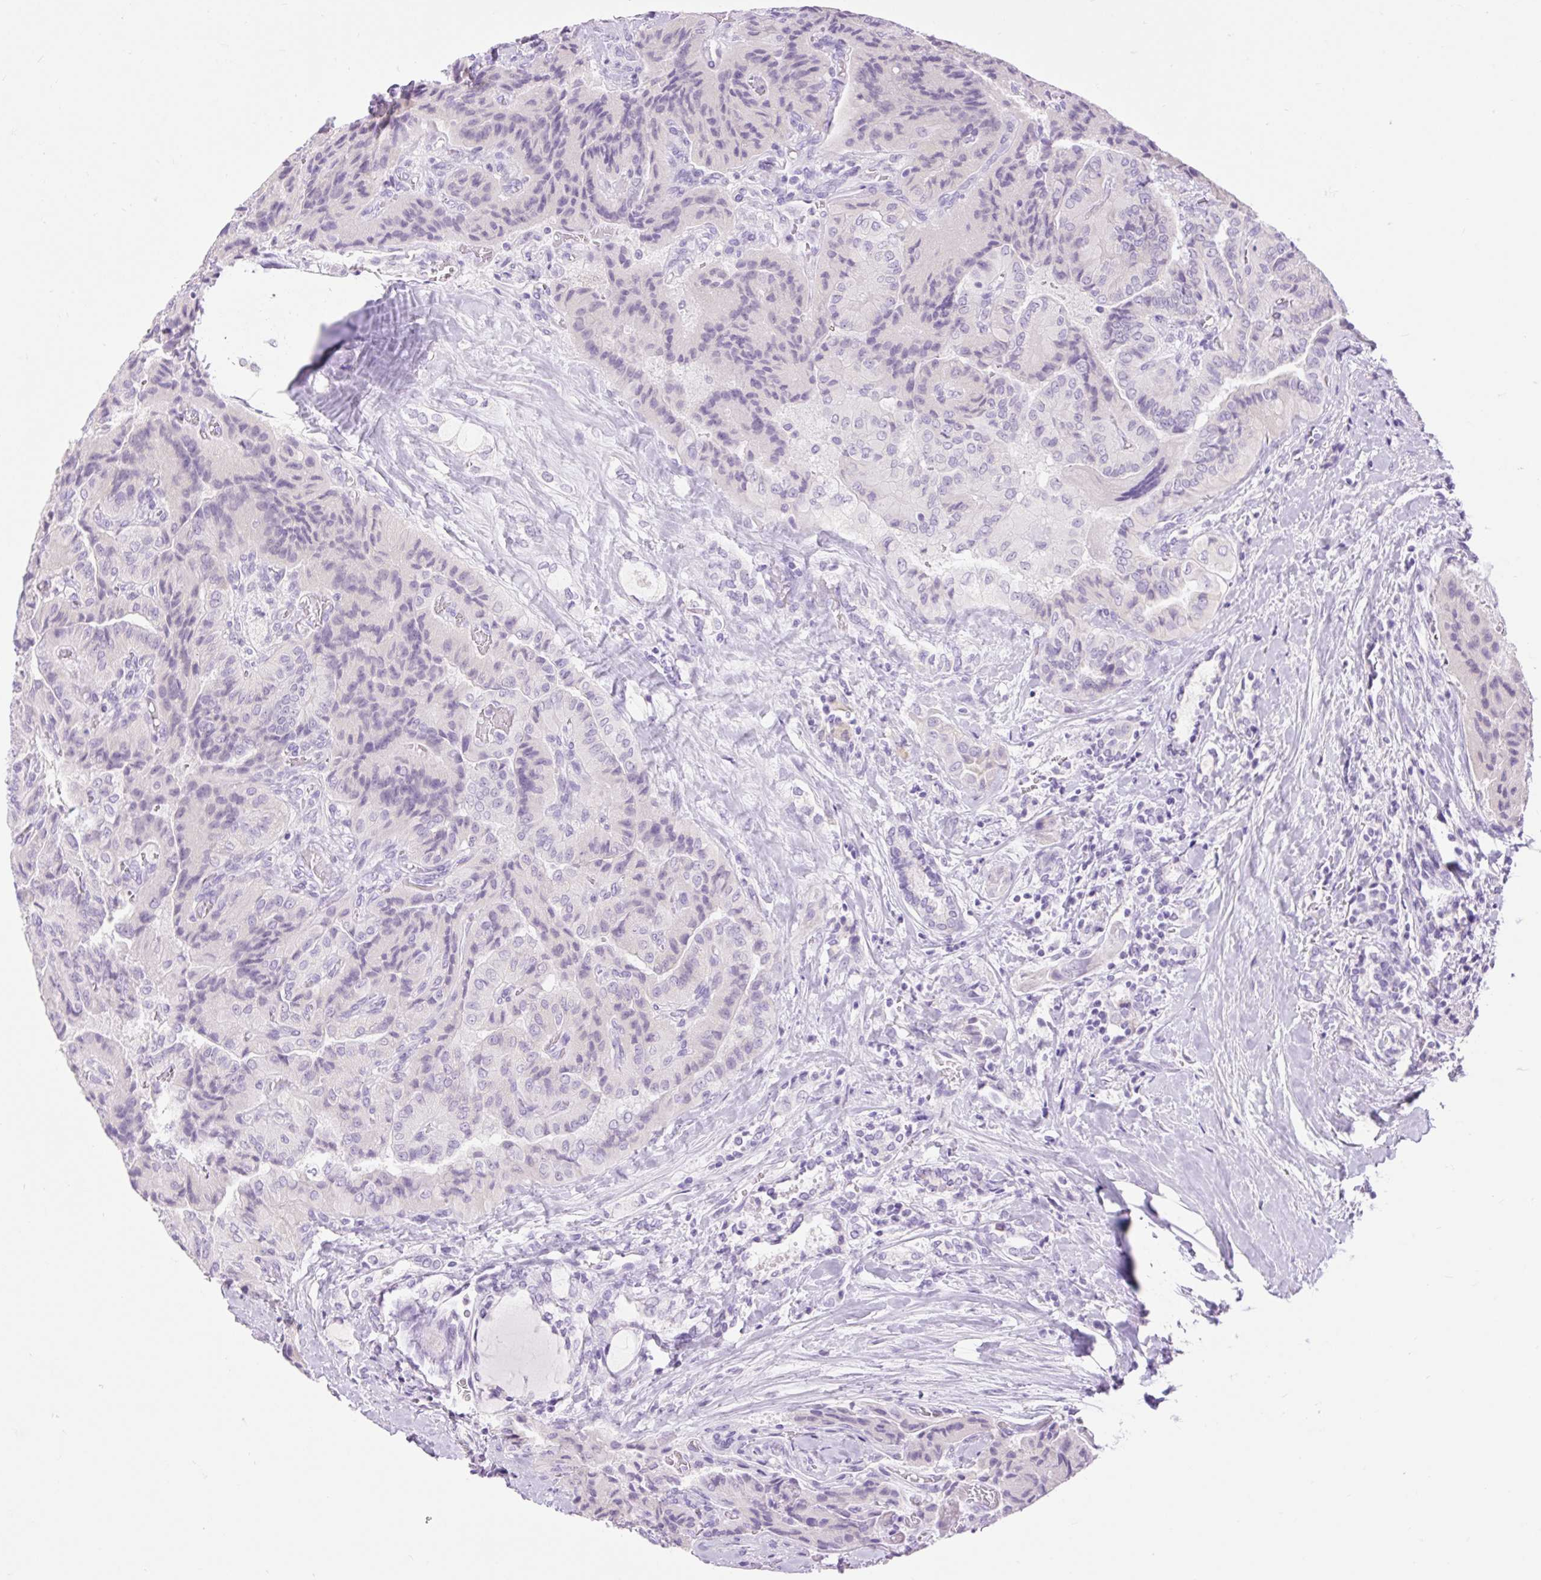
{"staining": {"intensity": "negative", "quantity": "none", "location": "none"}, "tissue": "thyroid cancer", "cell_type": "Tumor cells", "image_type": "cancer", "snomed": [{"axis": "morphology", "description": "Normal tissue, NOS"}, {"axis": "morphology", "description": "Papillary adenocarcinoma, NOS"}, {"axis": "topography", "description": "Thyroid gland"}], "caption": "There is no significant expression in tumor cells of thyroid cancer.", "gene": "SLC25A40", "patient": {"sex": "female", "age": 59}}